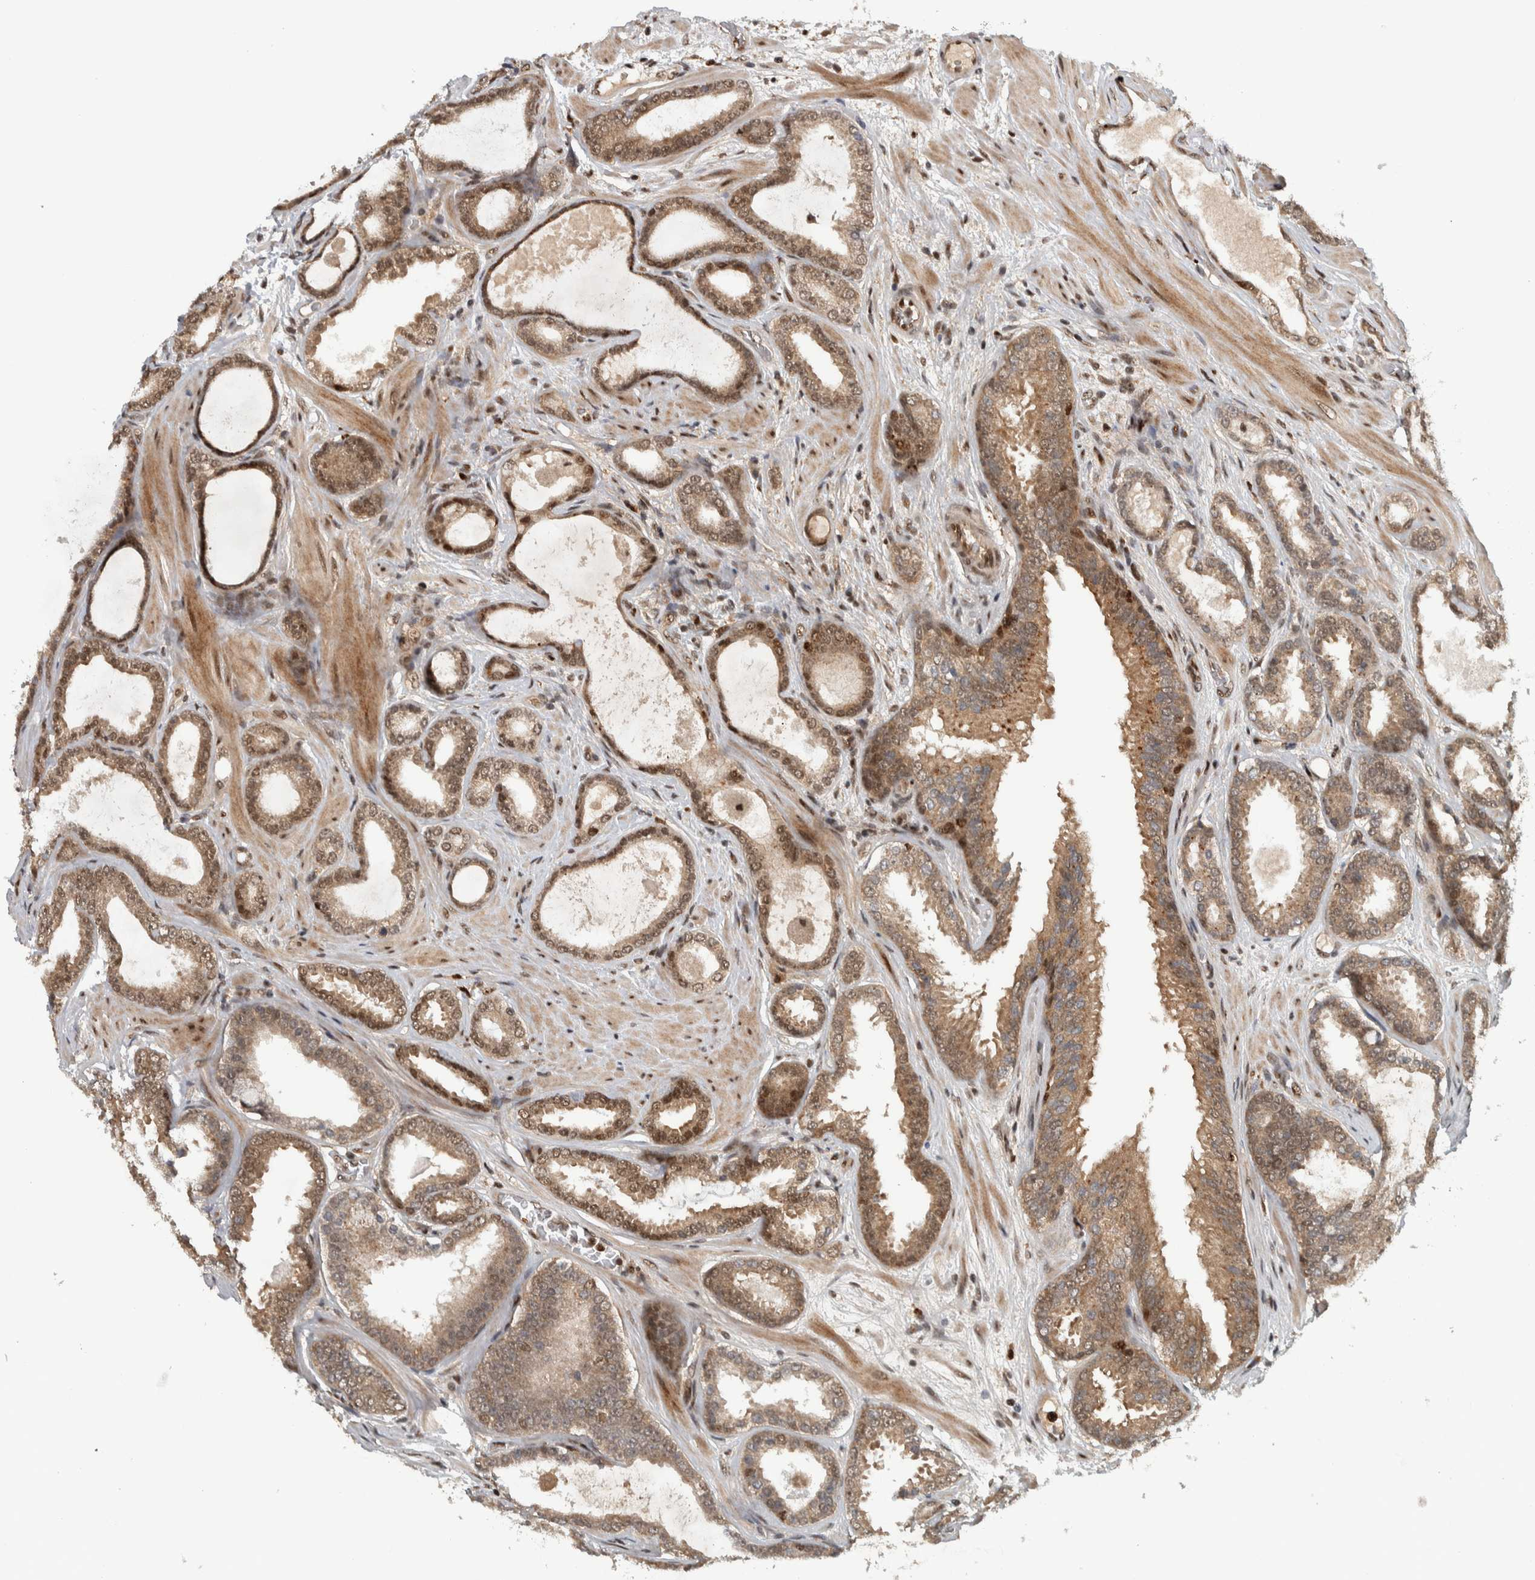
{"staining": {"intensity": "moderate", "quantity": ">75%", "location": "cytoplasmic/membranous,nuclear"}, "tissue": "prostate cancer", "cell_type": "Tumor cells", "image_type": "cancer", "snomed": [{"axis": "morphology", "description": "Adenocarcinoma, High grade"}, {"axis": "topography", "description": "Prostate"}], "caption": "This is an image of immunohistochemistry staining of prostate cancer (high-grade adenocarcinoma), which shows moderate staining in the cytoplasmic/membranous and nuclear of tumor cells.", "gene": "RPS6KA4", "patient": {"sex": "male", "age": 60}}